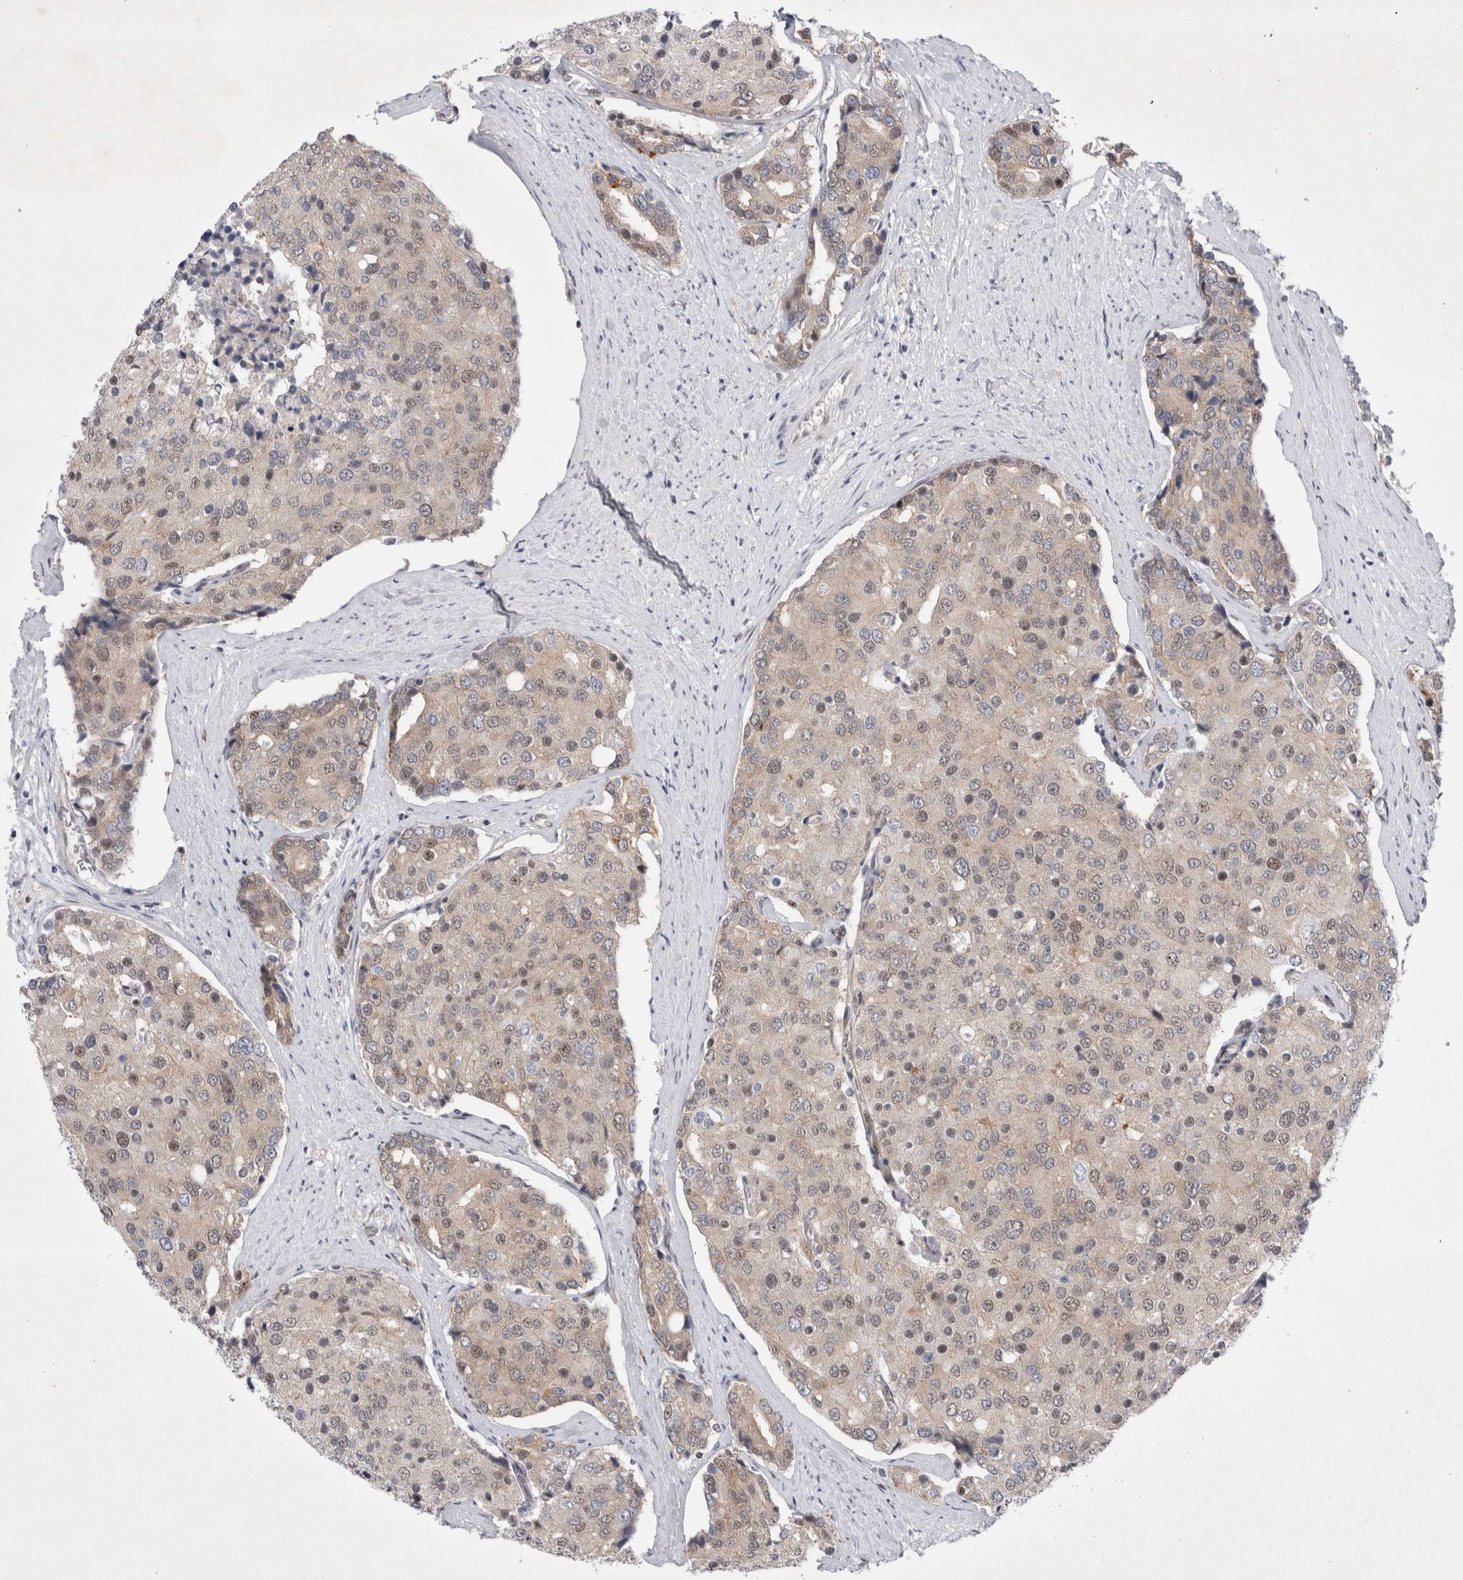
{"staining": {"intensity": "weak", "quantity": "<25%", "location": "nuclear"}, "tissue": "prostate cancer", "cell_type": "Tumor cells", "image_type": "cancer", "snomed": [{"axis": "morphology", "description": "Adenocarcinoma, High grade"}, {"axis": "topography", "description": "Prostate"}], "caption": "Tumor cells are negative for protein expression in human high-grade adenocarcinoma (prostate).", "gene": "WIPF2", "patient": {"sex": "male", "age": 50}}